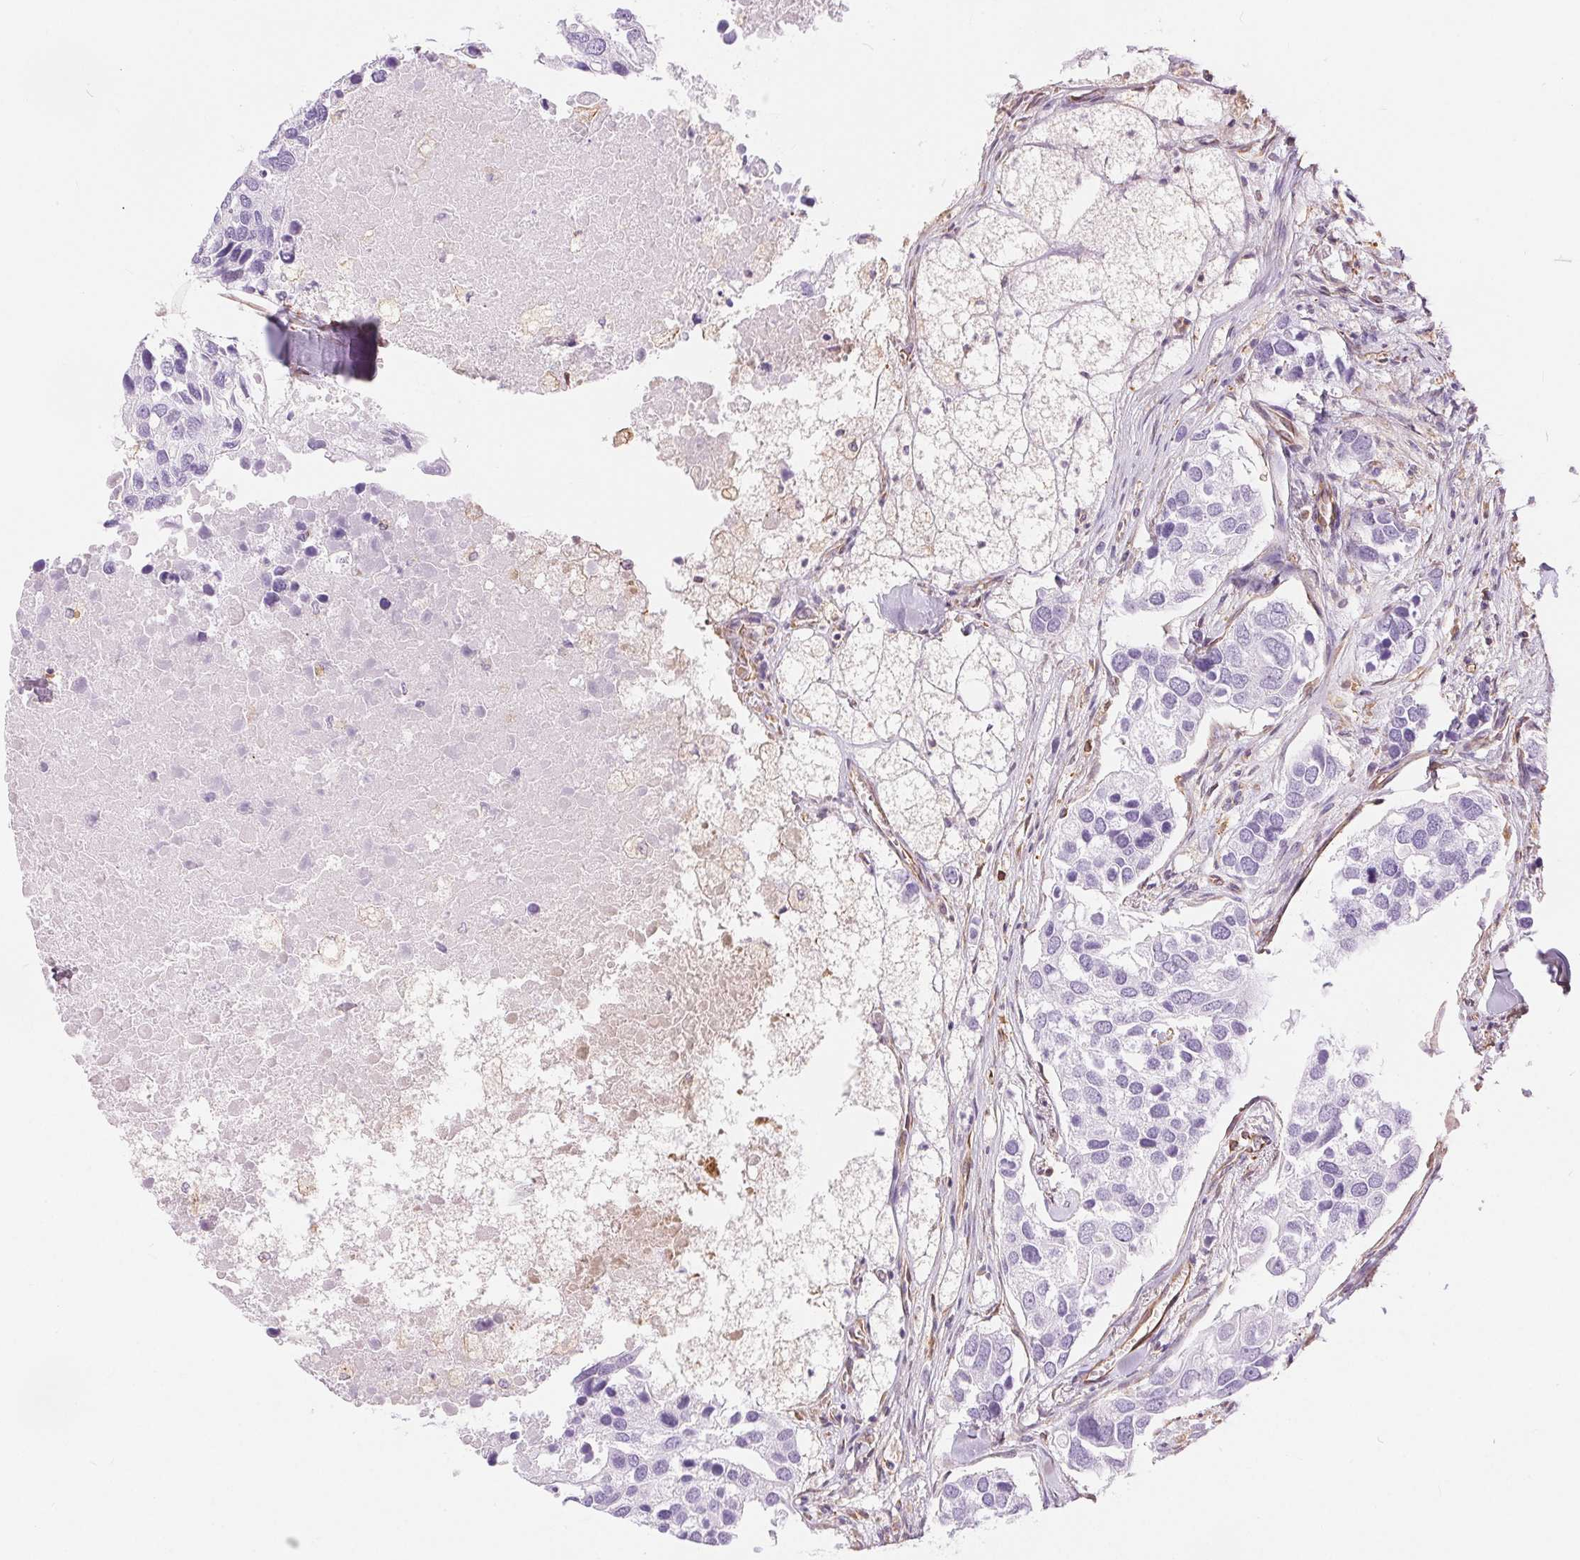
{"staining": {"intensity": "negative", "quantity": "none", "location": "none"}, "tissue": "breast cancer", "cell_type": "Tumor cells", "image_type": "cancer", "snomed": [{"axis": "morphology", "description": "Duct carcinoma"}, {"axis": "topography", "description": "Breast"}], "caption": "An immunohistochemistry histopathology image of breast cancer (invasive ductal carcinoma) is shown. There is no staining in tumor cells of breast cancer (invasive ductal carcinoma).", "gene": "GFAP", "patient": {"sex": "female", "age": 83}}